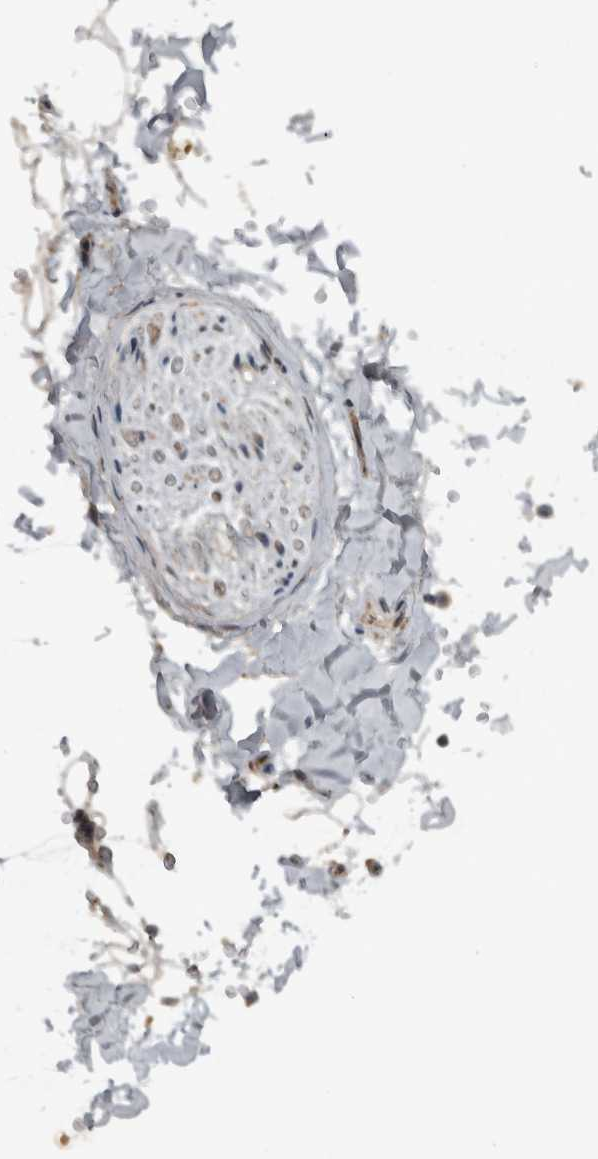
{"staining": {"intensity": "weak", "quantity": "<25%", "location": "cytoplasmic/membranous"}, "tissue": "adipose tissue", "cell_type": "Adipocytes", "image_type": "normal", "snomed": [{"axis": "morphology", "description": "Normal tissue, NOS"}, {"axis": "topography", "description": "Cartilage tissue"}, {"axis": "topography", "description": "Bronchus"}], "caption": "An immunohistochemistry (IHC) micrograph of unremarkable adipose tissue is shown. There is no staining in adipocytes of adipose tissue.", "gene": "XPO5", "patient": {"sex": "female", "age": 73}}